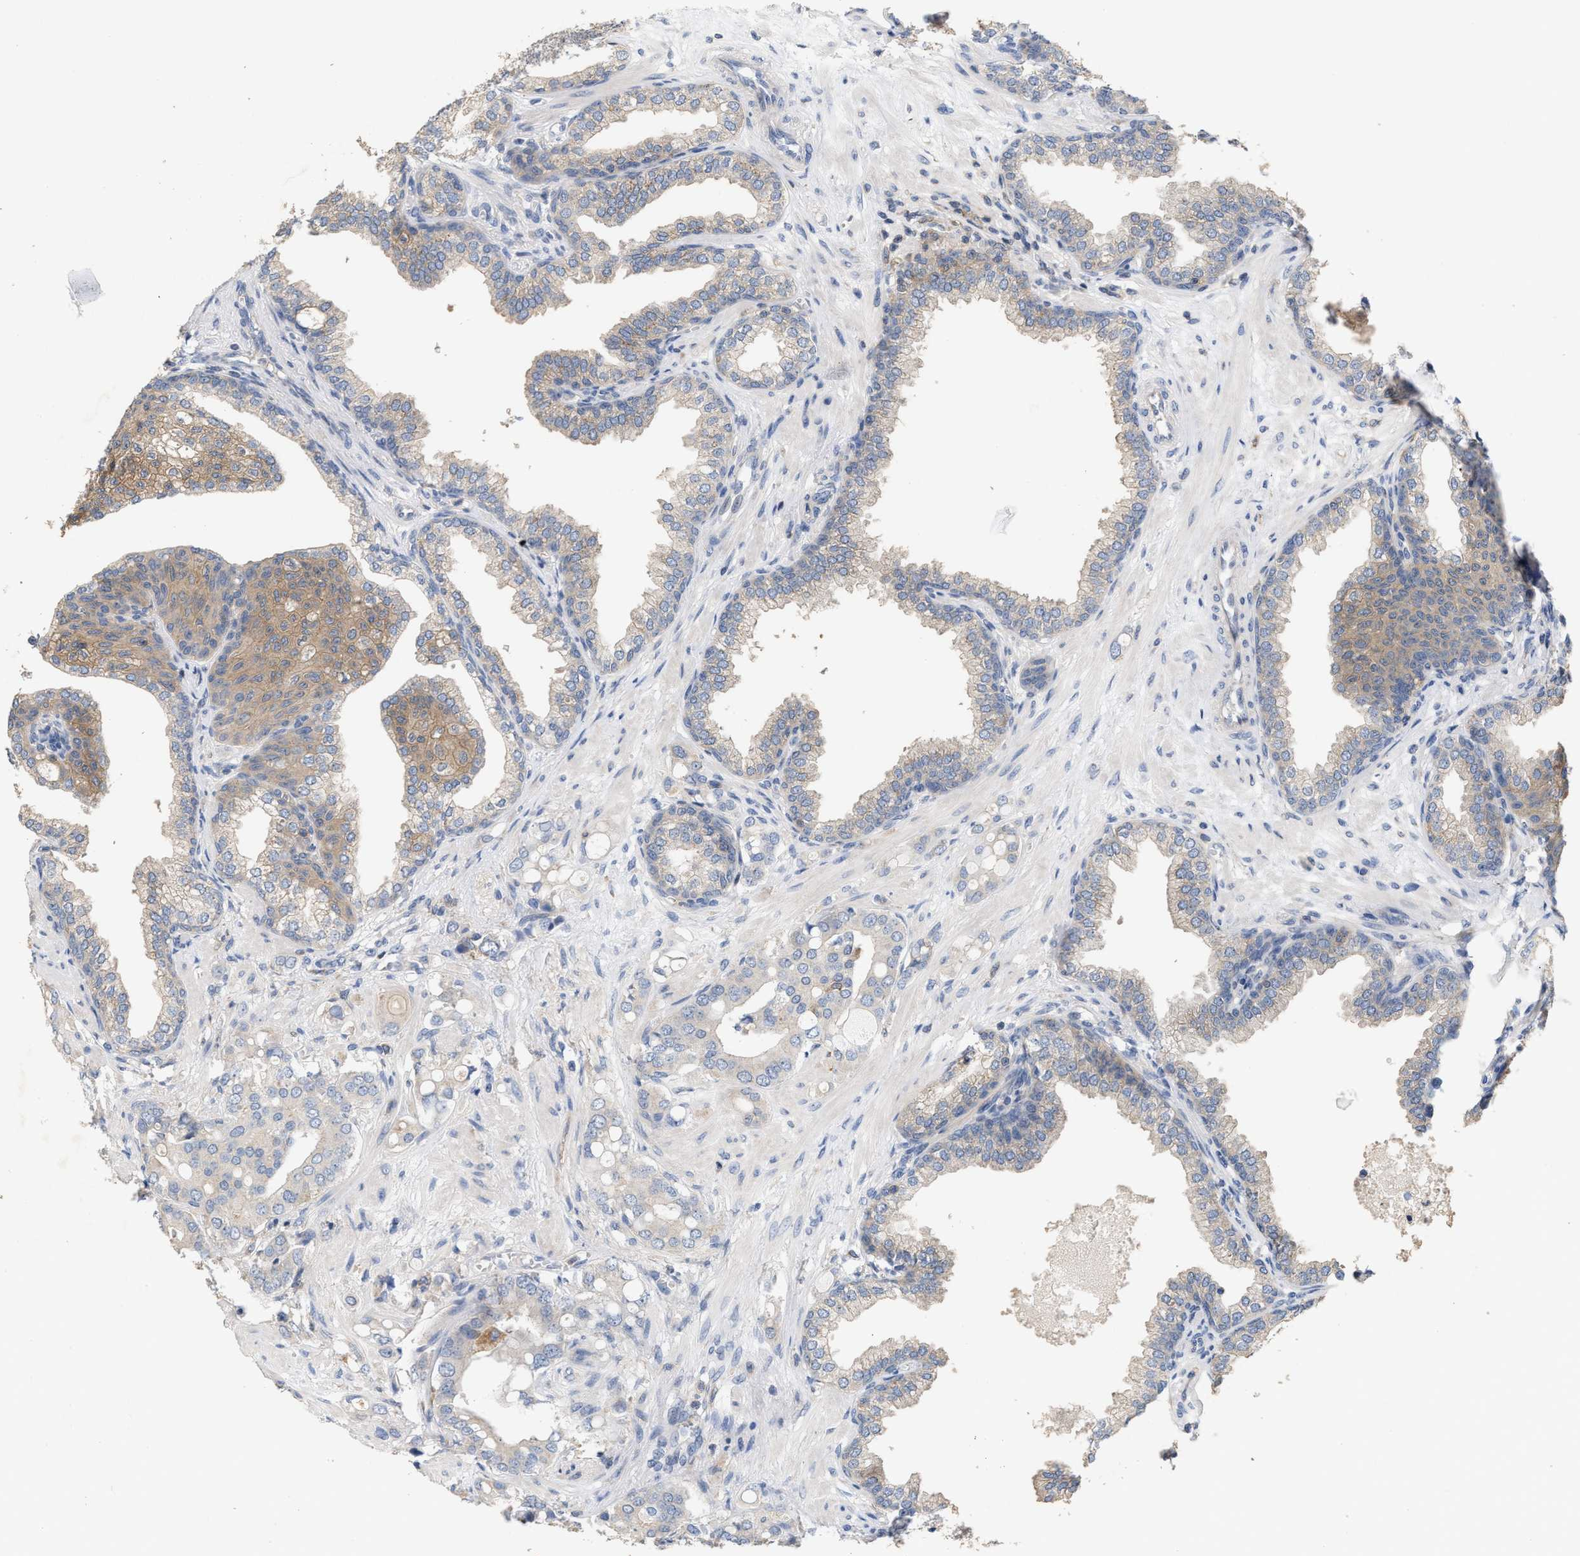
{"staining": {"intensity": "negative", "quantity": "none", "location": "none"}, "tissue": "prostate cancer", "cell_type": "Tumor cells", "image_type": "cancer", "snomed": [{"axis": "morphology", "description": "Adenocarcinoma, High grade"}, {"axis": "topography", "description": "Prostate"}], "caption": "There is no significant expression in tumor cells of adenocarcinoma (high-grade) (prostate).", "gene": "DBNL", "patient": {"sex": "male", "age": 52}}